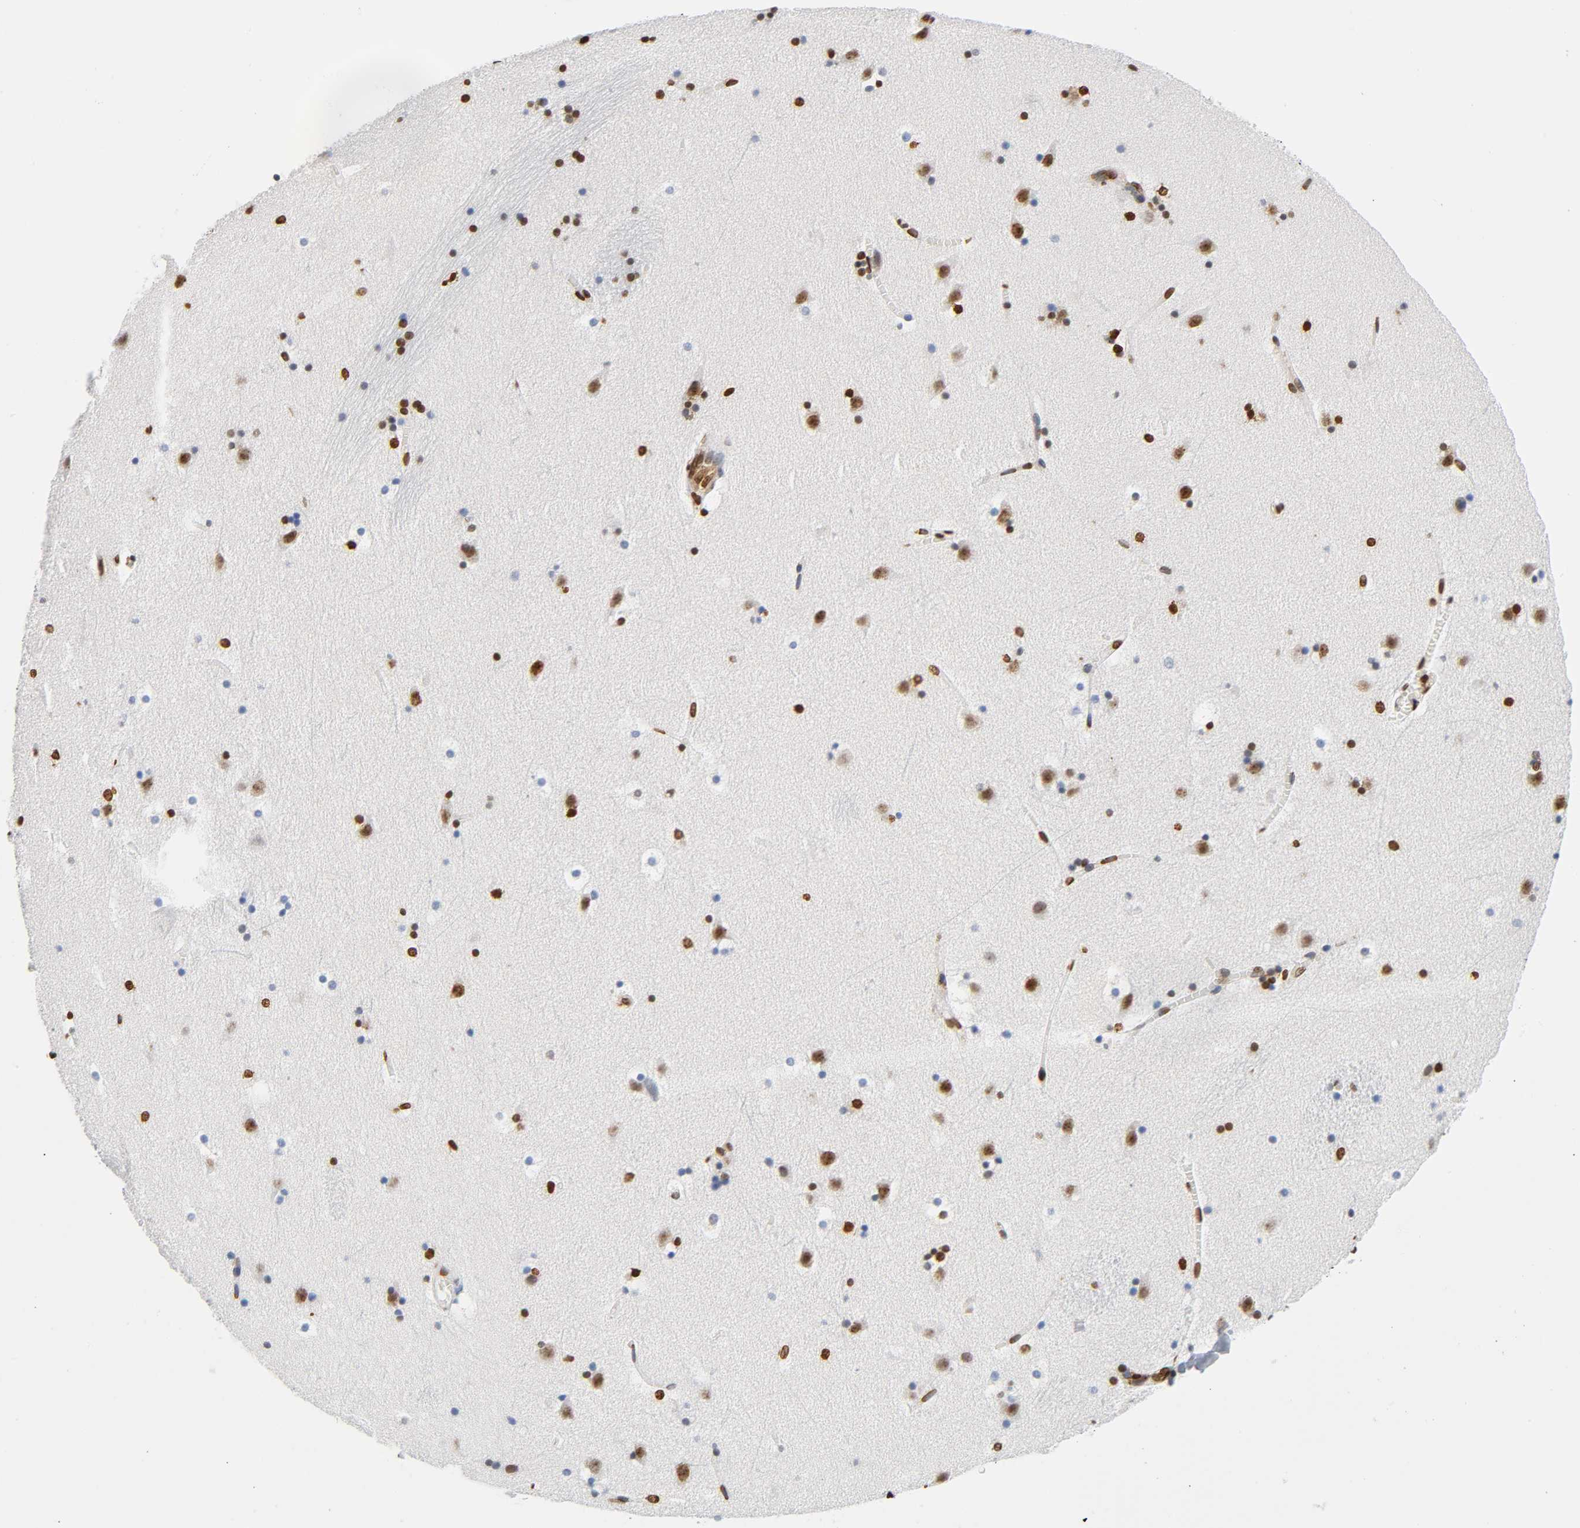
{"staining": {"intensity": "moderate", "quantity": "25%-75%", "location": "nuclear"}, "tissue": "caudate", "cell_type": "Glial cells", "image_type": "normal", "snomed": [{"axis": "morphology", "description": "Normal tissue, NOS"}, {"axis": "topography", "description": "Lateral ventricle wall"}], "caption": "Caudate stained with a brown dye reveals moderate nuclear positive positivity in approximately 25%-75% of glial cells.", "gene": "HOXA6", "patient": {"sex": "male", "age": 45}}